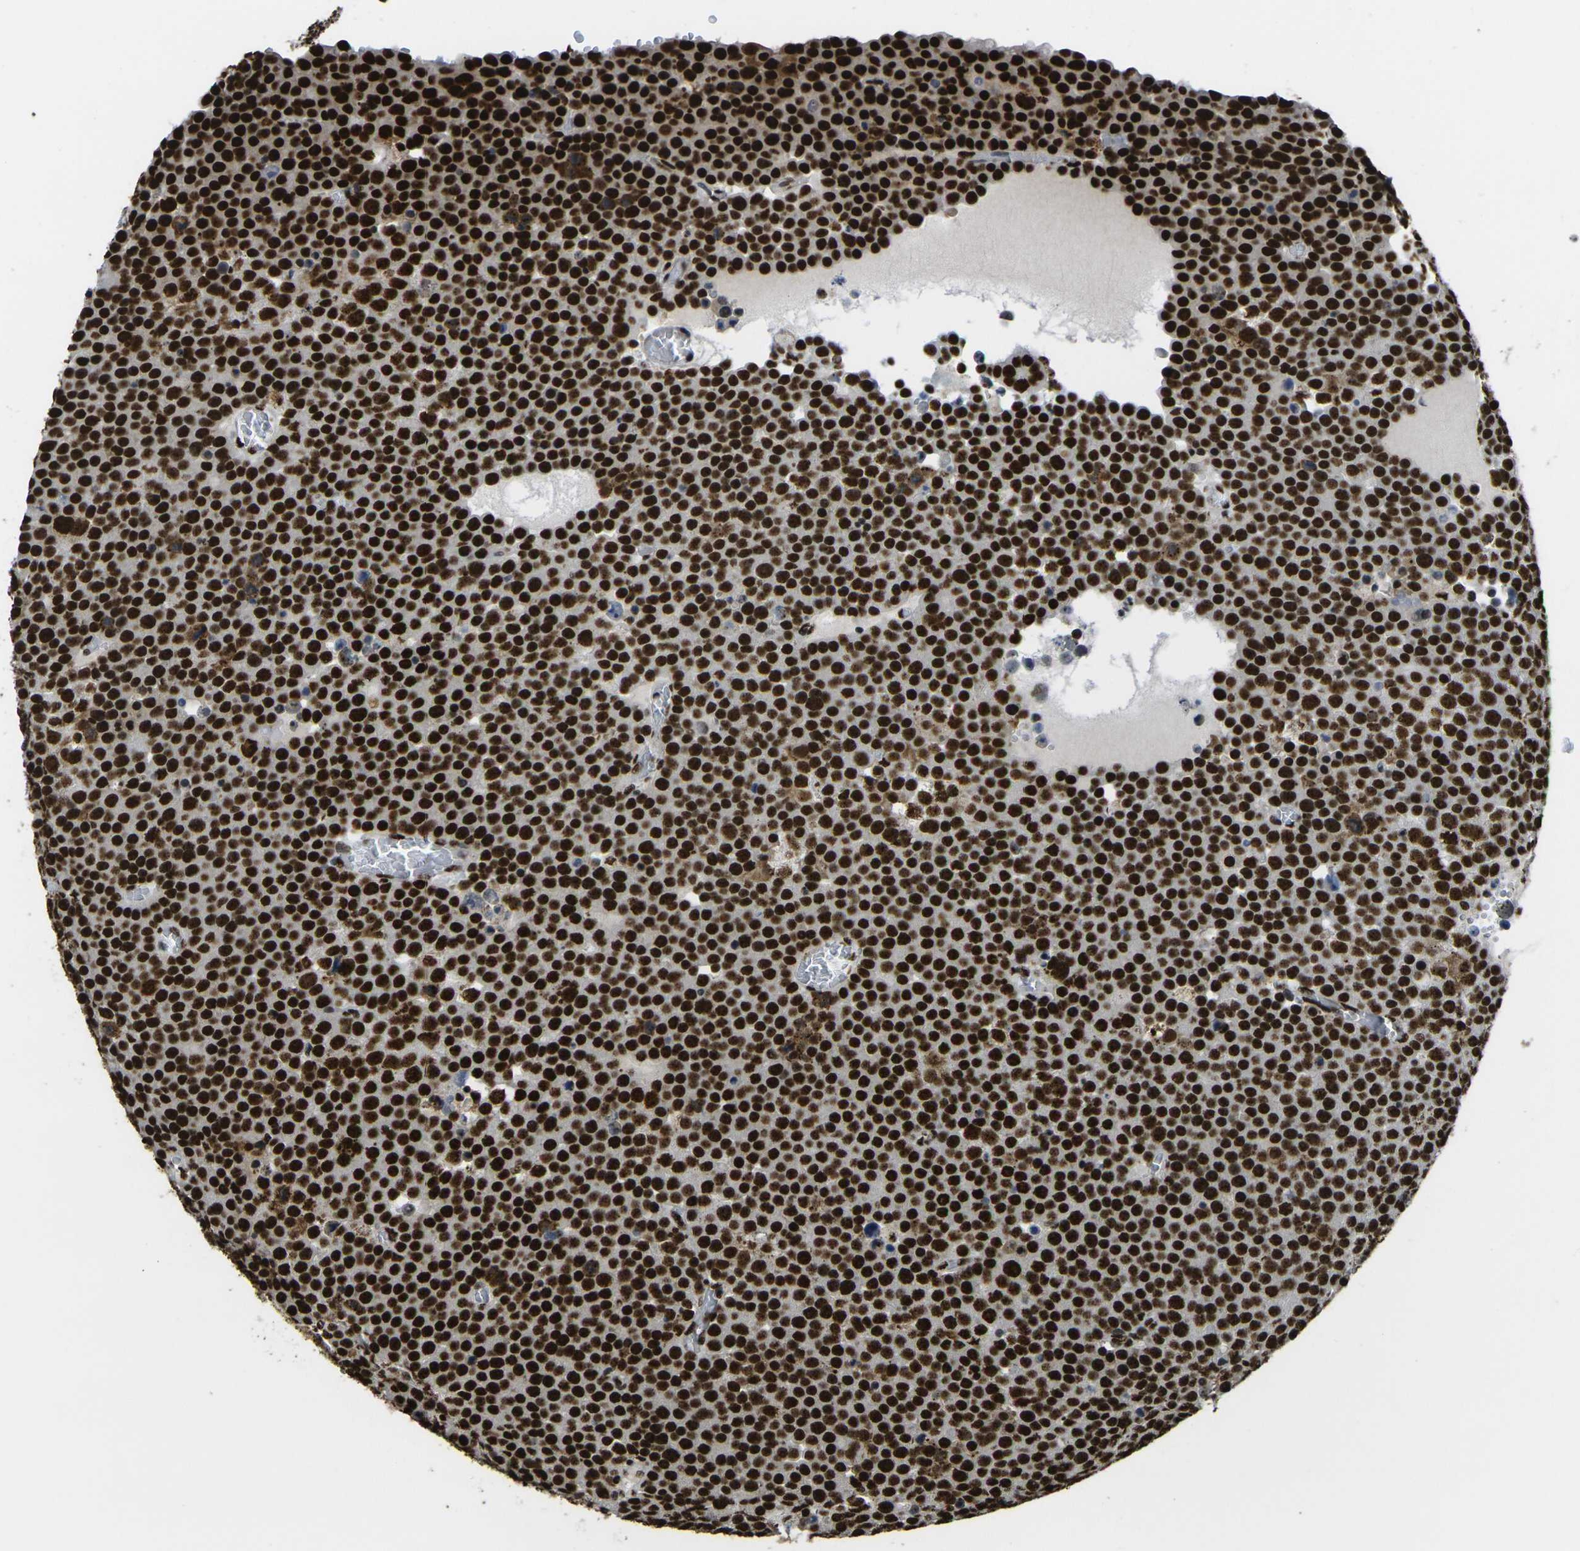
{"staining": {"intensity": "strong", "quantity": ">75%", "location": "nuclear"}, "tissue": "testis cancer", "cell_type": "Tumor cells", "image_type": "cancer", "snomed": [{"axis": "morphology", "description": "Seminoma, NOS"}, {"axis": "topography", "description": "Testis"}], "caption": "Testis seminoma stained with a protein marker exhibits strong staining in tumor cells.", "gene": "SMARCC1", "patient": {"sex": "male", "age": 71}}